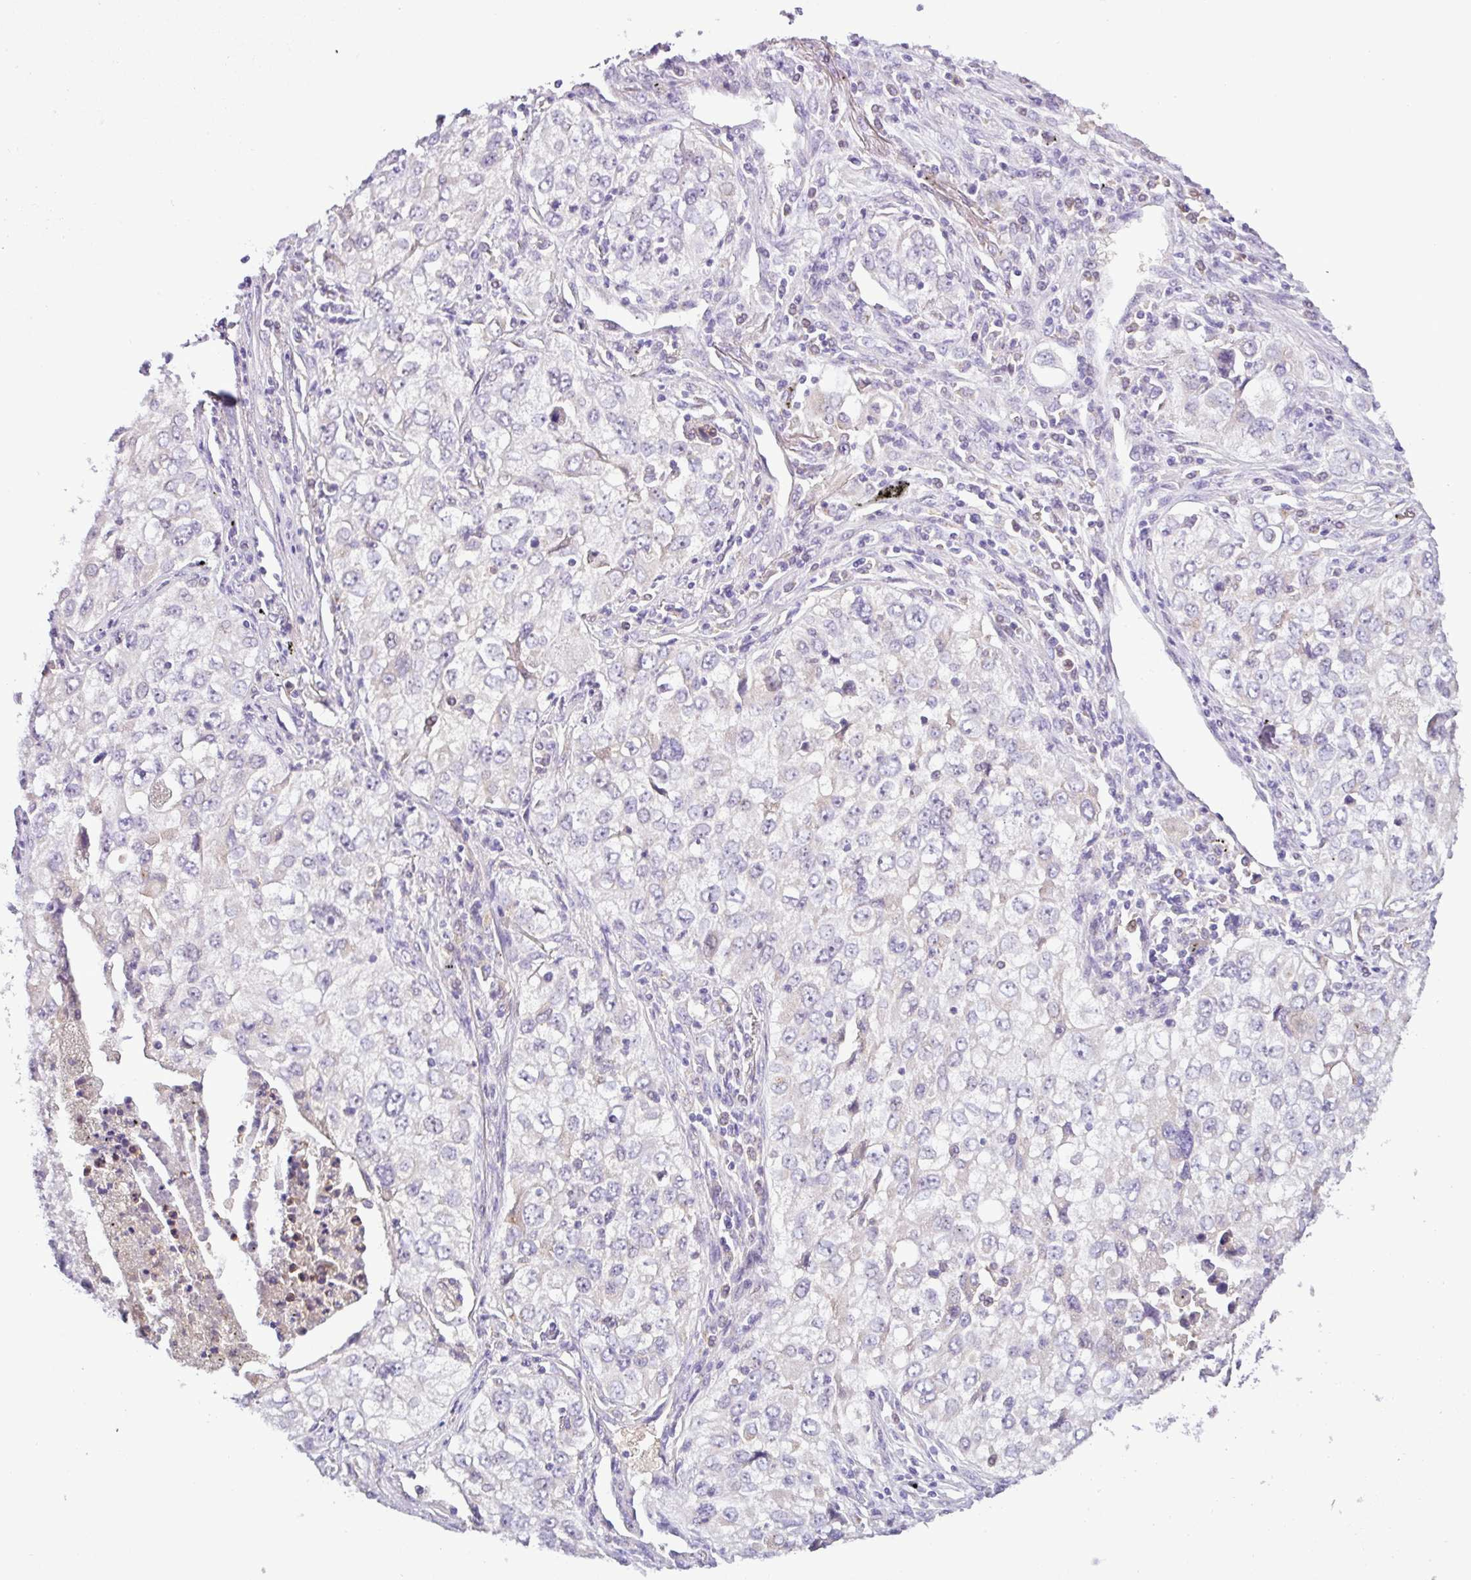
{"staining": {"intensity": "negative", "quantity": "none", "location": "none"}, "tissue": "lung cancer", "cell_type": "Tumor cells", "image_type": "cancer", "snomed": [{"axis": "morphology", "description": "Adenocarcinoma, NOS"}, {"axis": "morphology", "description": "Adenocarcinoma, metastatic, NOS"}, {"axis": "topography", "description": "Lymph node"}, {"axis": "topography", "description": "Lung"}], "caption": "Immunohistochemistry micrograph of human adenocarcinoma (lung) stained for a protein (brown), which demonstrates no staining in tumor cells.", "gene": "TONSL", "patient": {"sex": "female", "age": 42}}